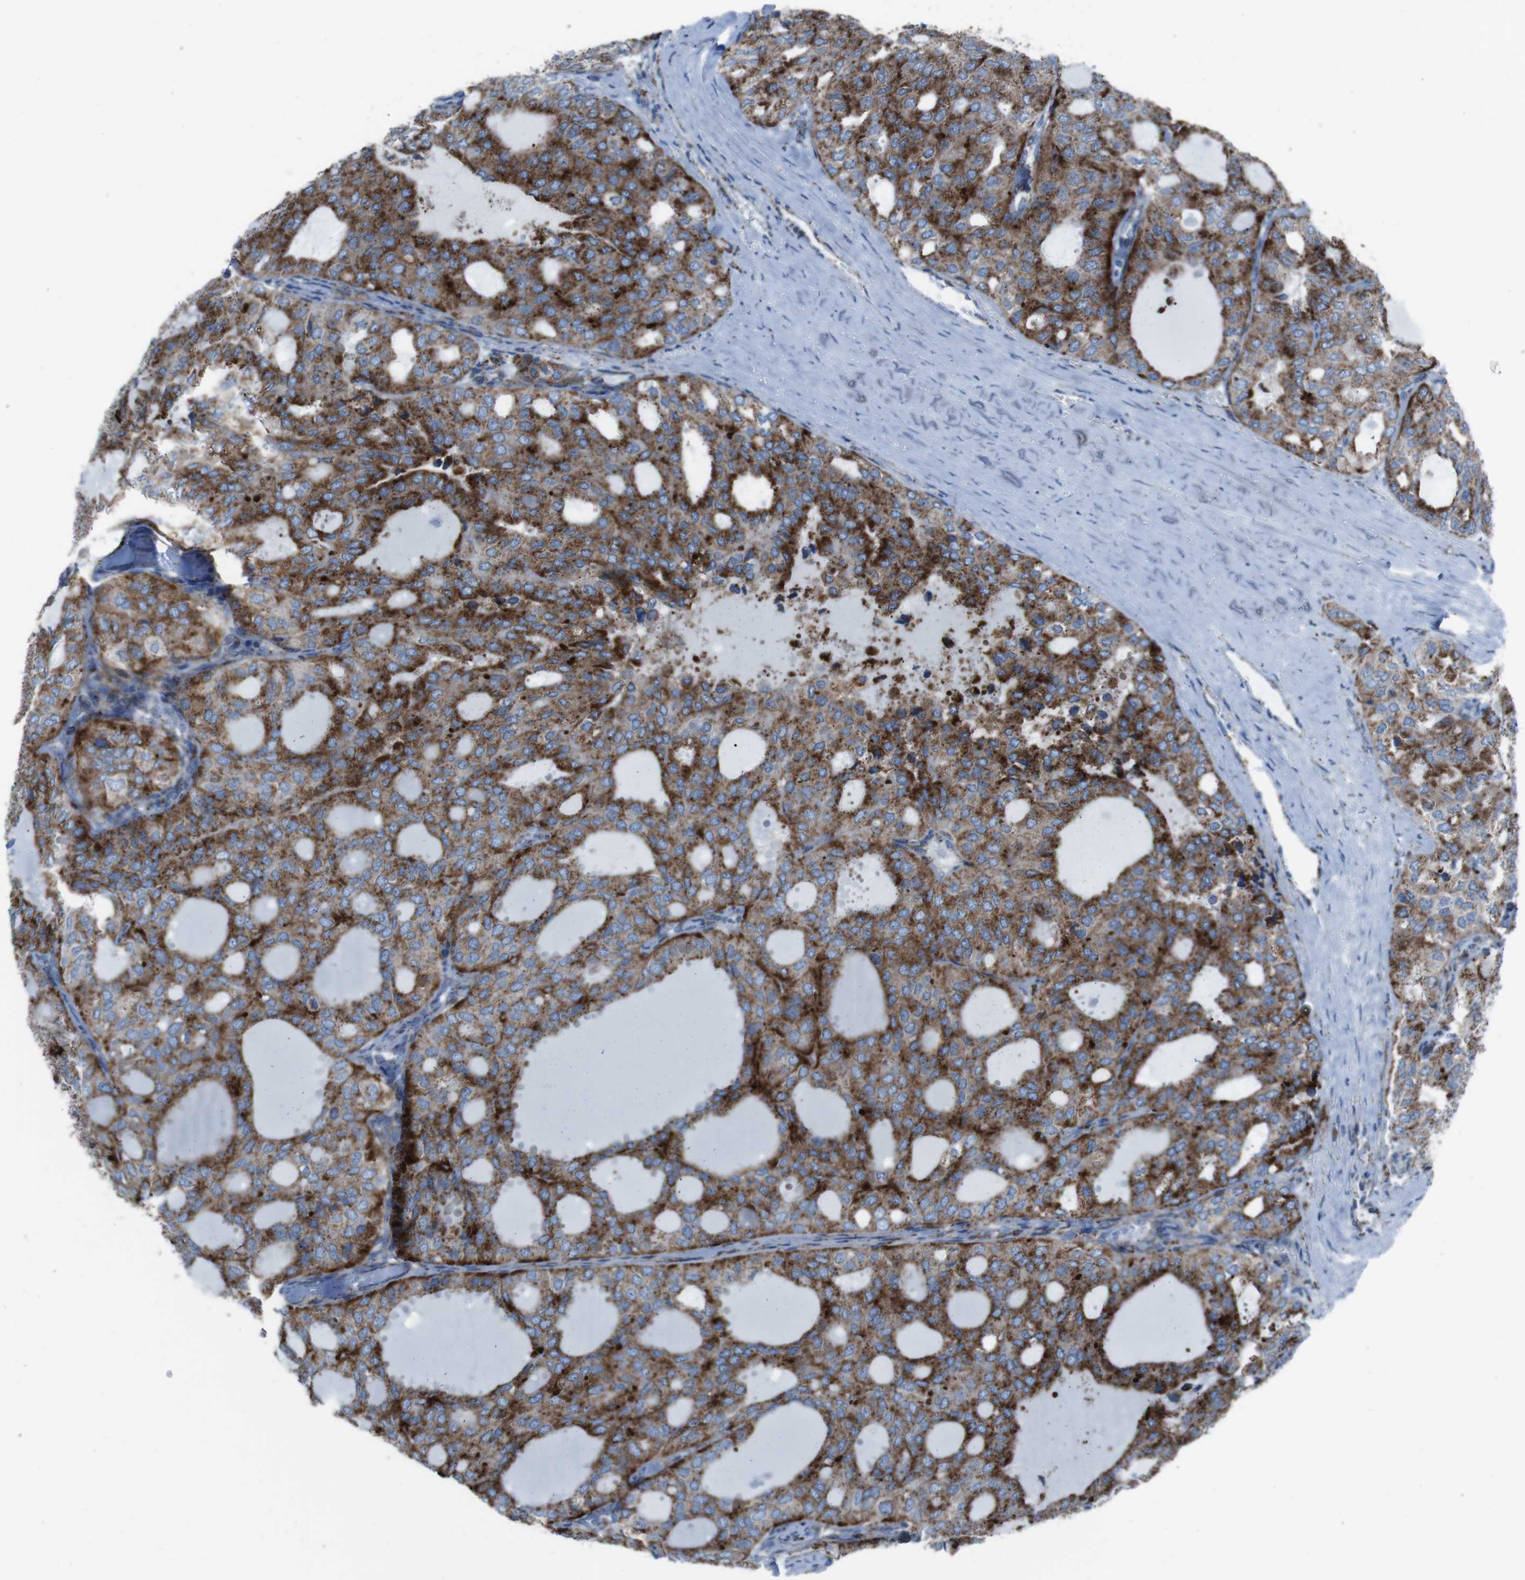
{"staining": {"intensity": "strong", "quantity": ">75%", "location": "cytoplasmic/membranous"}, "tissue": "thyroid cancer", "cell_type": "Tumor cells", "image_type": "cancer", "snomed": [{"axis": "morphology", "description": "Follicular adenoma carcinoma, NOS"}, {"axis": "topography", "description": "Thyroid gland"}], "caption": "Immunohistochemistry (IHC) image of neoplastic tissue: thyroid cancer stained using immunohistochemistry (IHC) displays high levels of strong protein expression localized specifically in the cytoplasmic/membranous of tumor cells, appearing as a cytoplasmic/membranous brown color.", "gene": "SCARB2", "patient": {"sex": "male", "age": 75}}